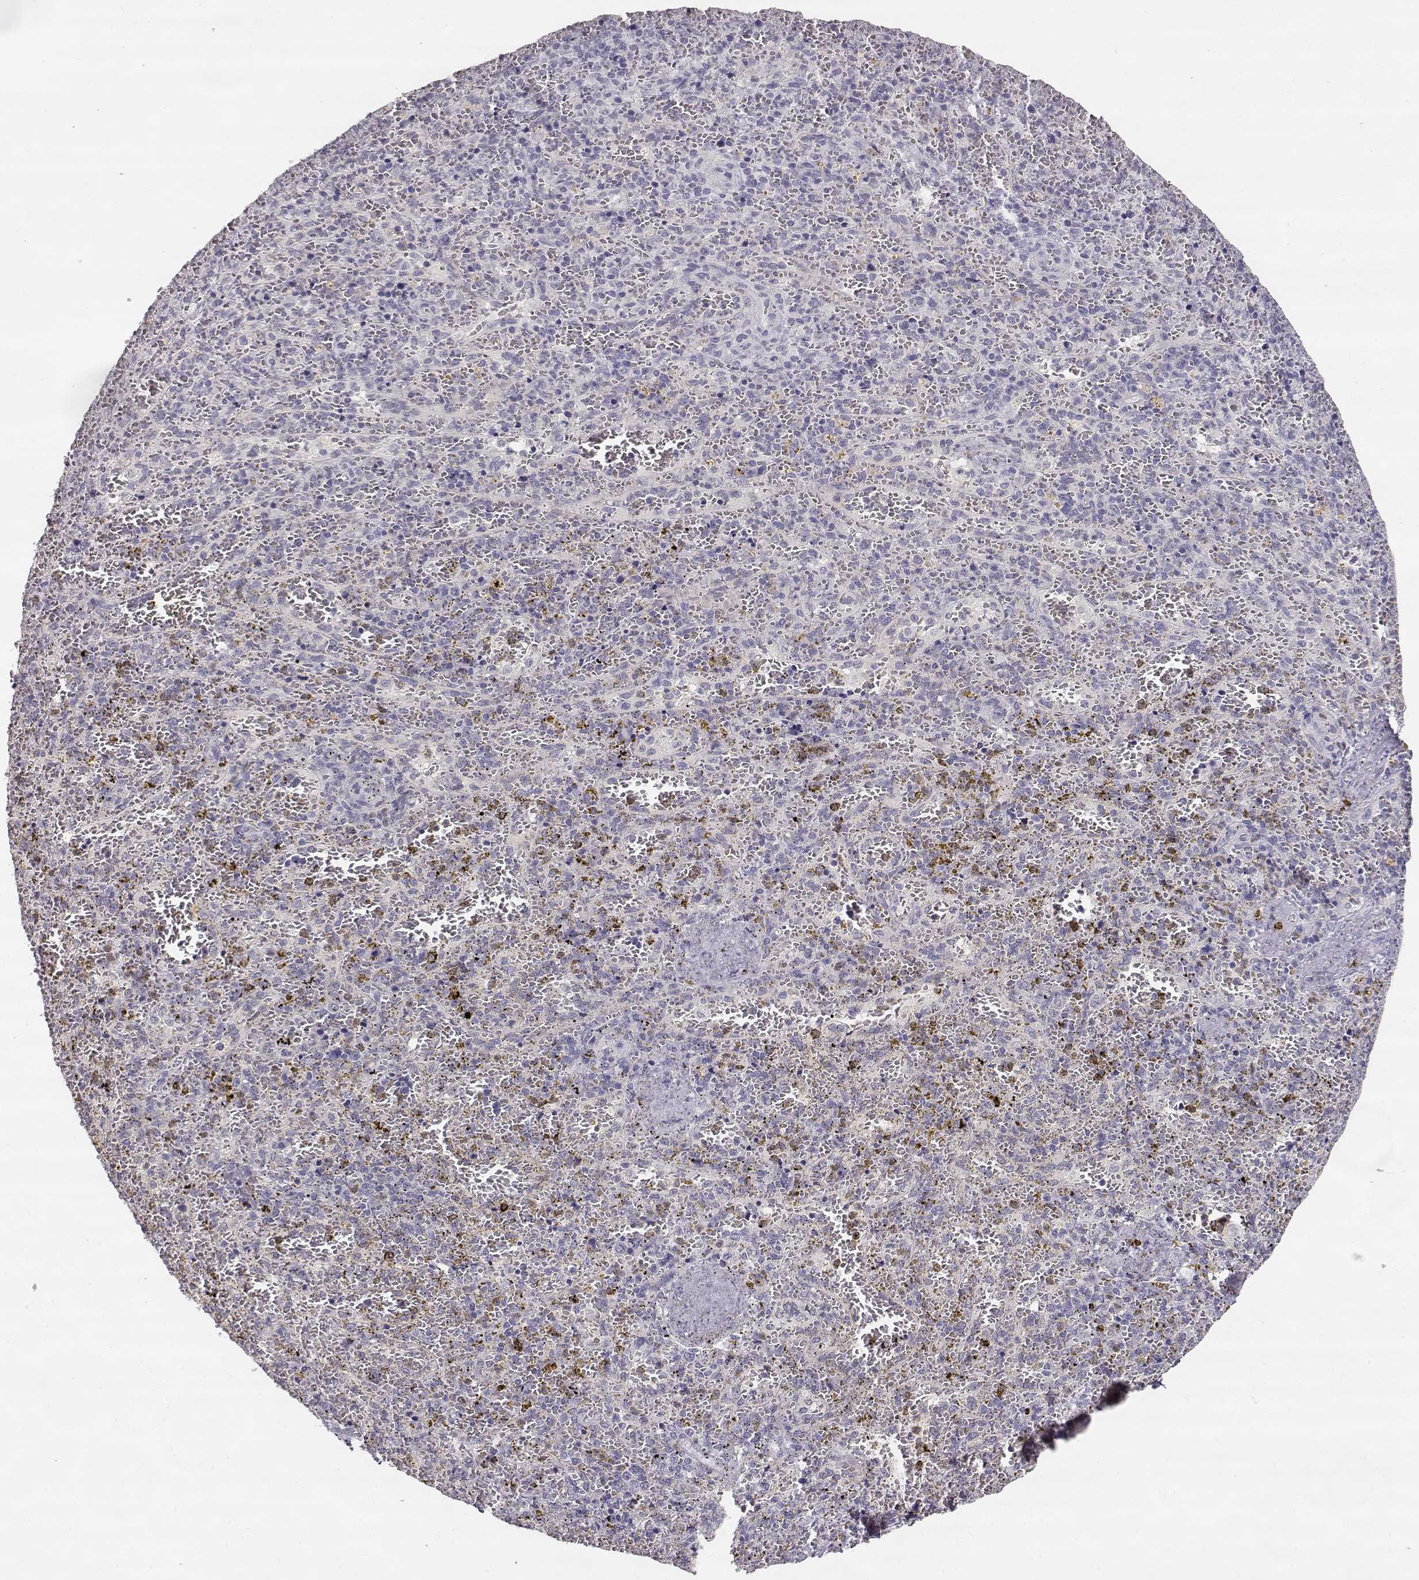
{"staining": {"intensity": "negative", "quantity": "none", "location": "none"}, "tissue": "spleen", "cell_type": "Cells in red pulp", "image_type": "normal", "snomed": [{"axis": "morphology", "description": "Normal tissue, NOS"}, {"axis": "topography", "description": "Spleen"}], "caption": "Spleen stained for a protein using immunohistochemistry (IHC) reveals no staining cells in red pulp.", "gene": "TPH2", "patient": {"sex": "female", "age": 50}}